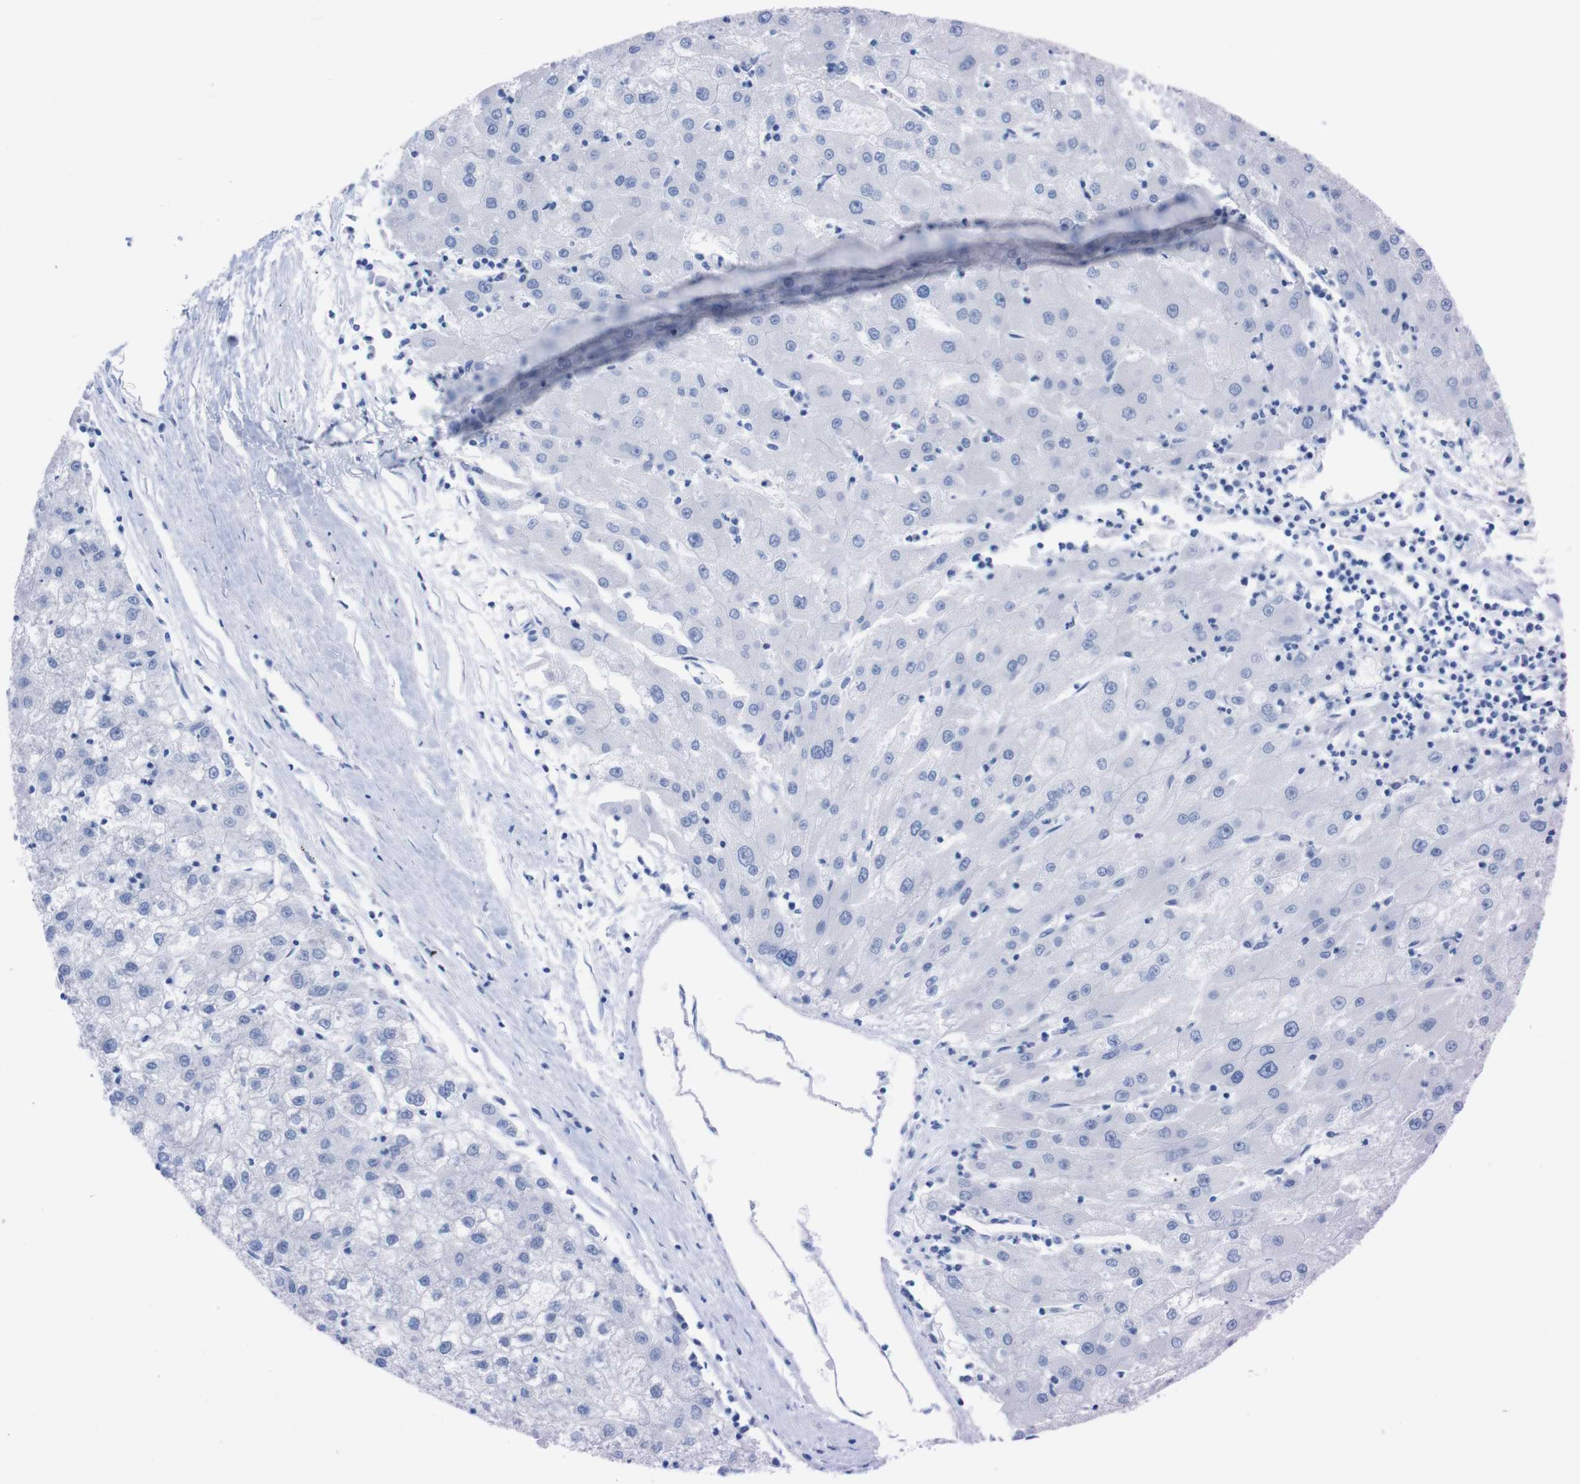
{"staining": {"intensity": "negative", "quantity": "none", "location": "none"}, "tissue": "liver cancer", "cell_type": "Tumor cells", "image_type": "cancer", "snomed": [{"axis": "morphology", "description": "Carcinoma, Hepatocellular, NOS"}, {"axis": "topography", "description": "Liver"}], "caption": "Liver cancer stained for a protein using IHC shows no staining tumor cells.", "gene": "P2RY12", "patient": {"sex": "male", "age": 72}}